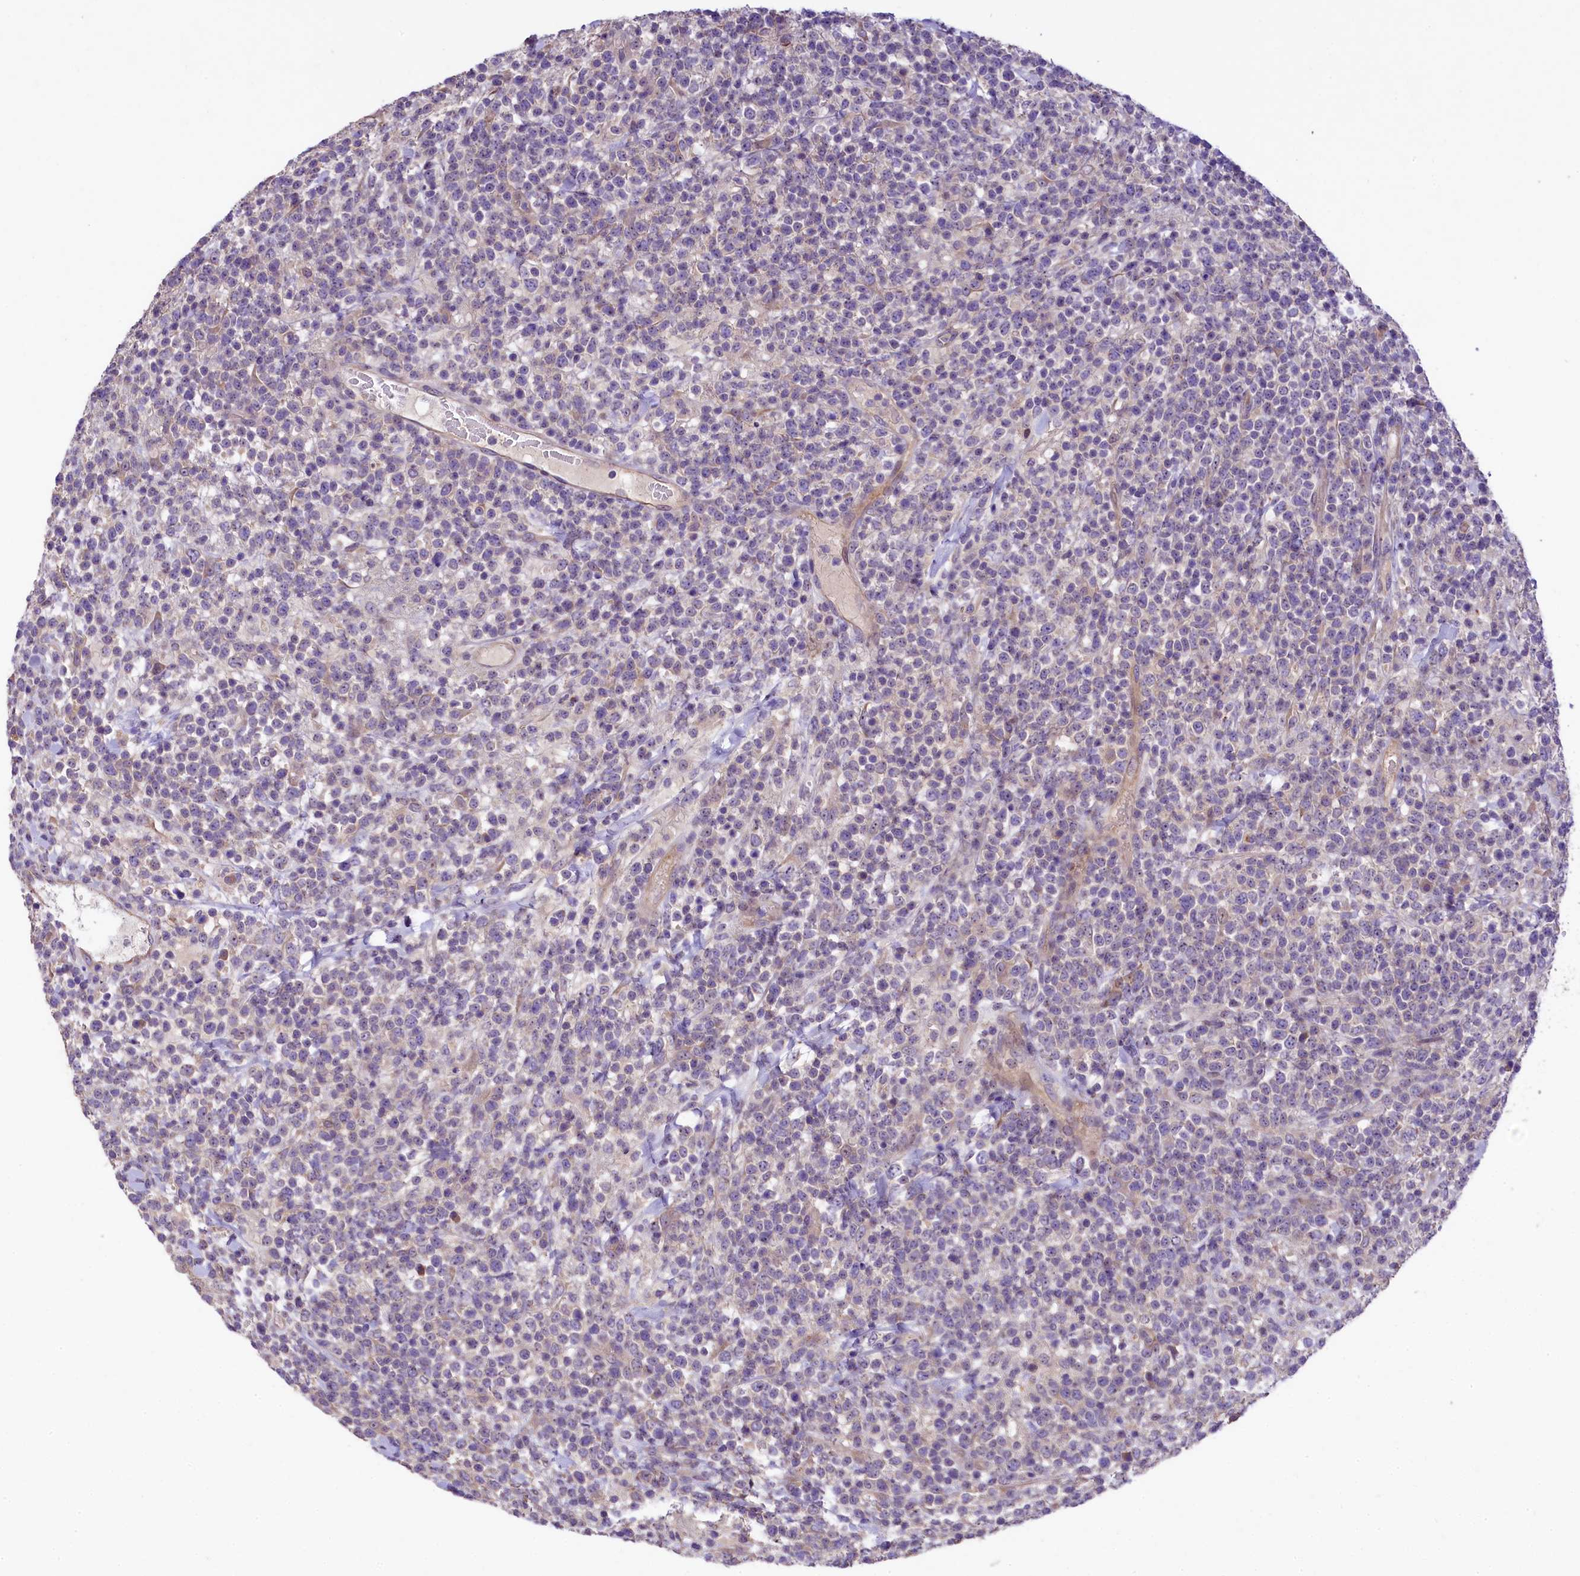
{"staining": {"intensity": "negative", "quantity": "none", "location": "none"}, "tissue": "lymphoma", "cell_type": "Tumor cells", "image_type": "cancer", "snomed": [{"axis": "morphology", "description": "Malignant lymphoma, non-Hodgkin's type, High grade"}, {"axis": "topography", "description": "Colon"}], "caption": "Immunohistochemical staining of human lymphoma shows no significant positivity in tumor cells.", "gene": "UBXN6", "patient": {"sex": "female", "age": 53}}